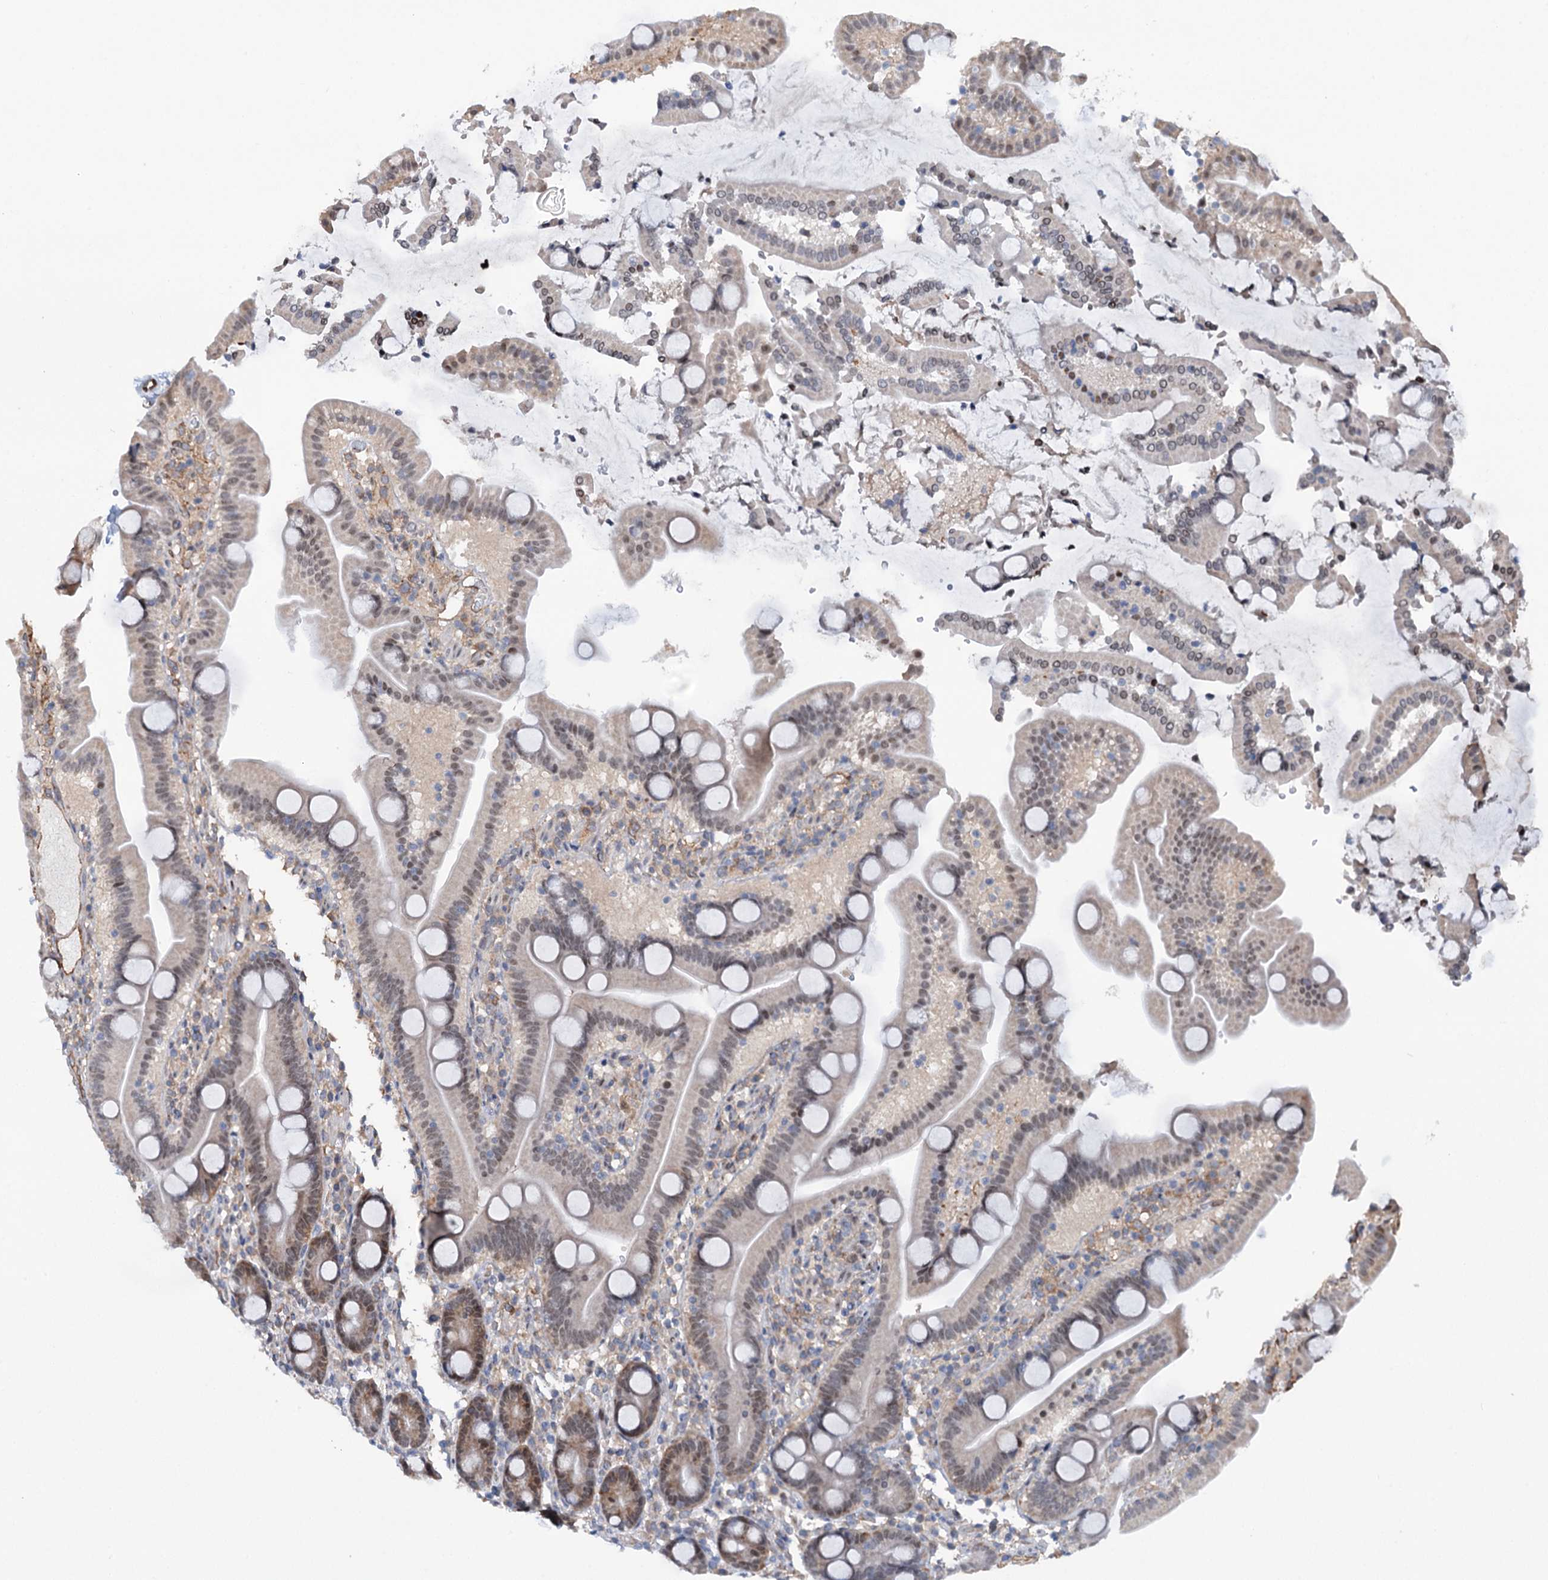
{"staining": {"intensity": "moderate", "quantity": "25%-75%", "location": "cytoplasmic/membranous,nuclear"}, "tissue": "duodenum", "cell_type": "Glandular cells", "image_type": "normal", "snomed": [{"axis": "morphology", "description": "Normal tissue, NOS"}, {"axis": "topography", "description": "Duodenum"}], "caption": "Duodenum was stained to show a protein in brown. There is medium levels of moderate cytoplasmic/membranous,nuclear positivity in about 25%-75% of glandular cells. (Stains: DAB (3,3'-diaminobenzidine) in brown, nuclei in blue, Microscopy: brightfield microscopy at high magnification).", "gene": "NCAPD2", "patient": {"sex": "male", "age": 55}}